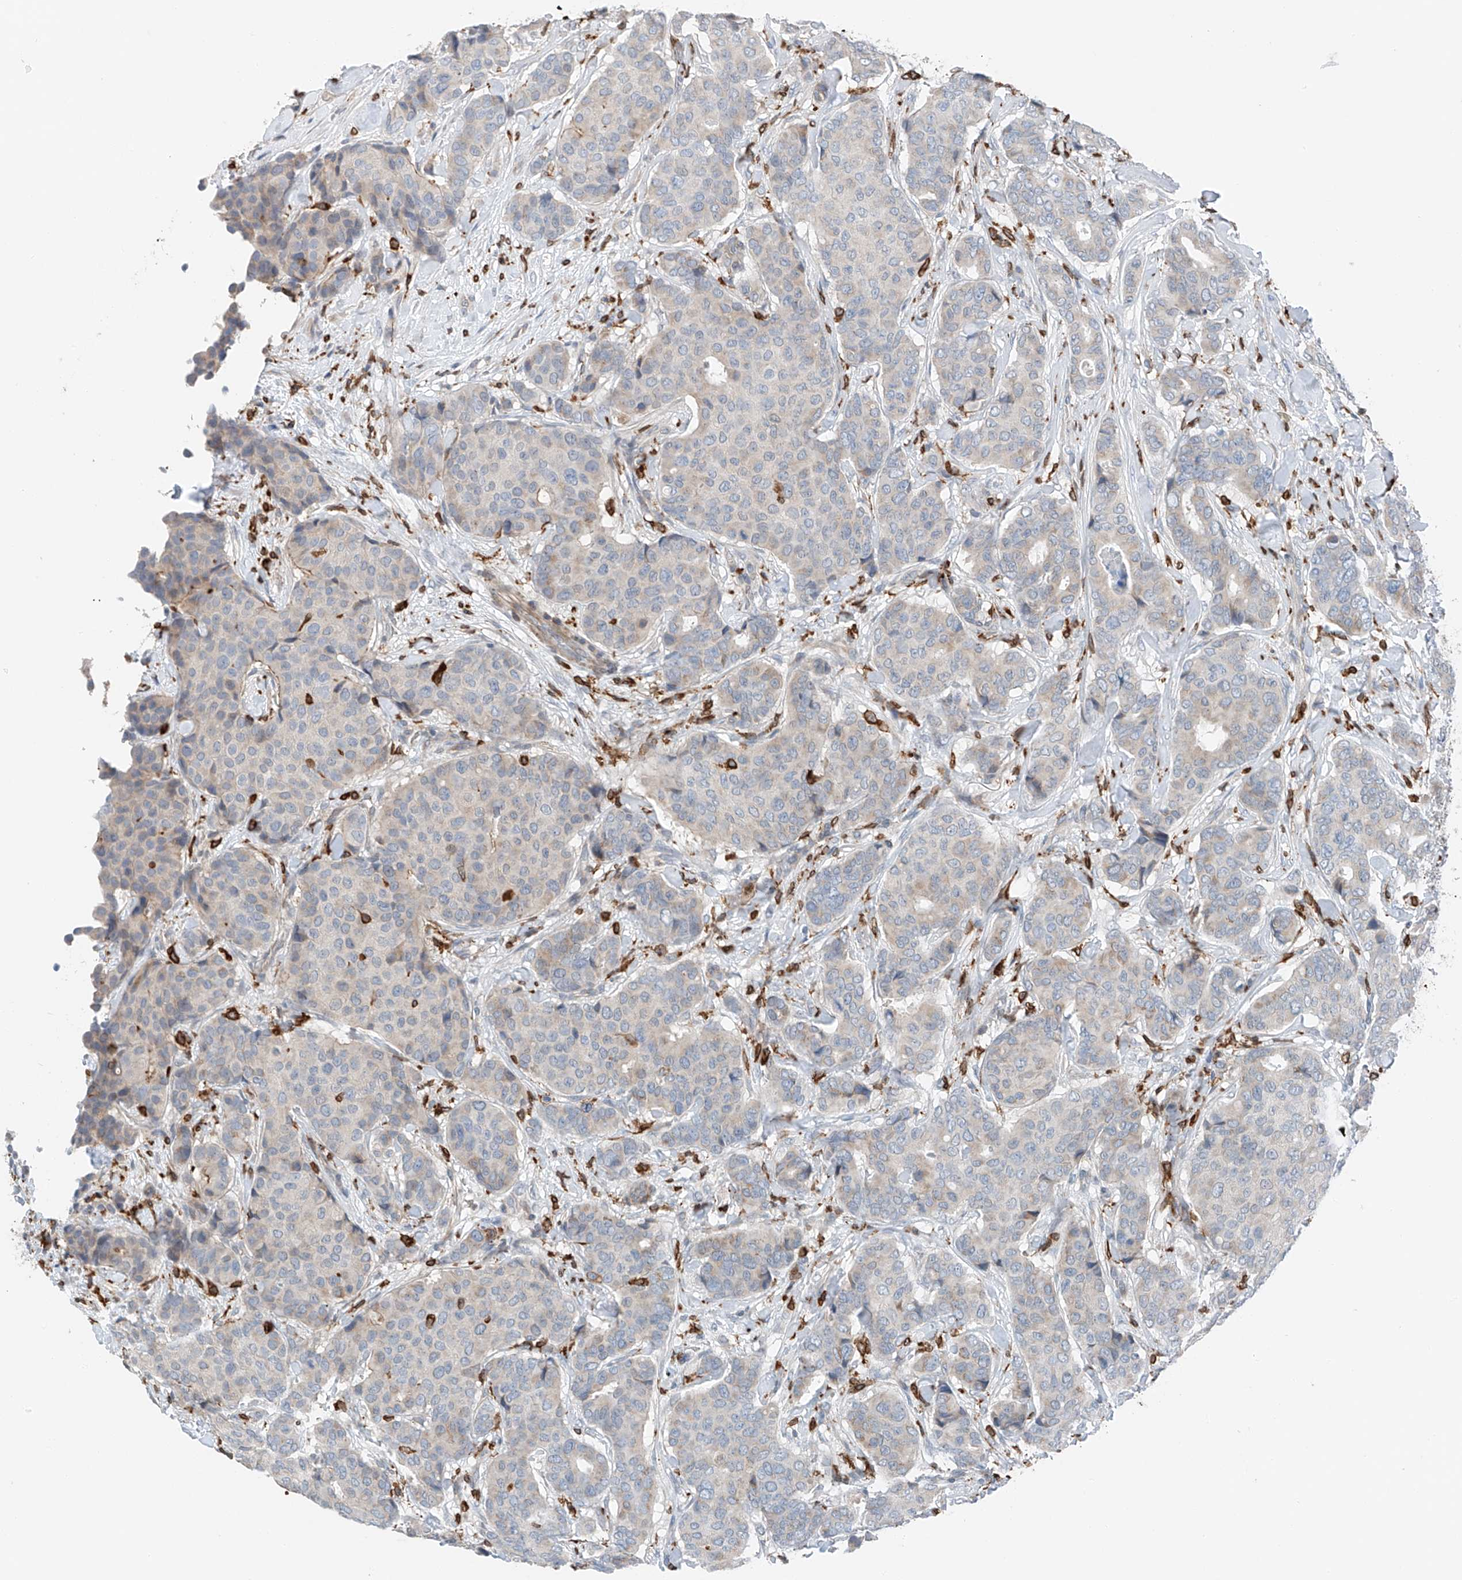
{"staining": {"intensity": "weak", "quantity": "<25%", "location": "cytoplasmic/membranous"}, "tissue": "breast cancer", "cell_type": "Tumor cells", "image_type": "cancer", "snomed": [{"axis": "morphology", "description": "Duct carcinoma"}, {"axis": "topography", "description": "Breast"}], "caption": "Intraductal carcinoma (breast) was stained to show a protein in brown. There is no significant expression in tumor cells. (Brightfield microscopy of DAB IHC at high magnification).", "gene": "TBXAS1", "patient": {"sex": "female", "age": 75}}